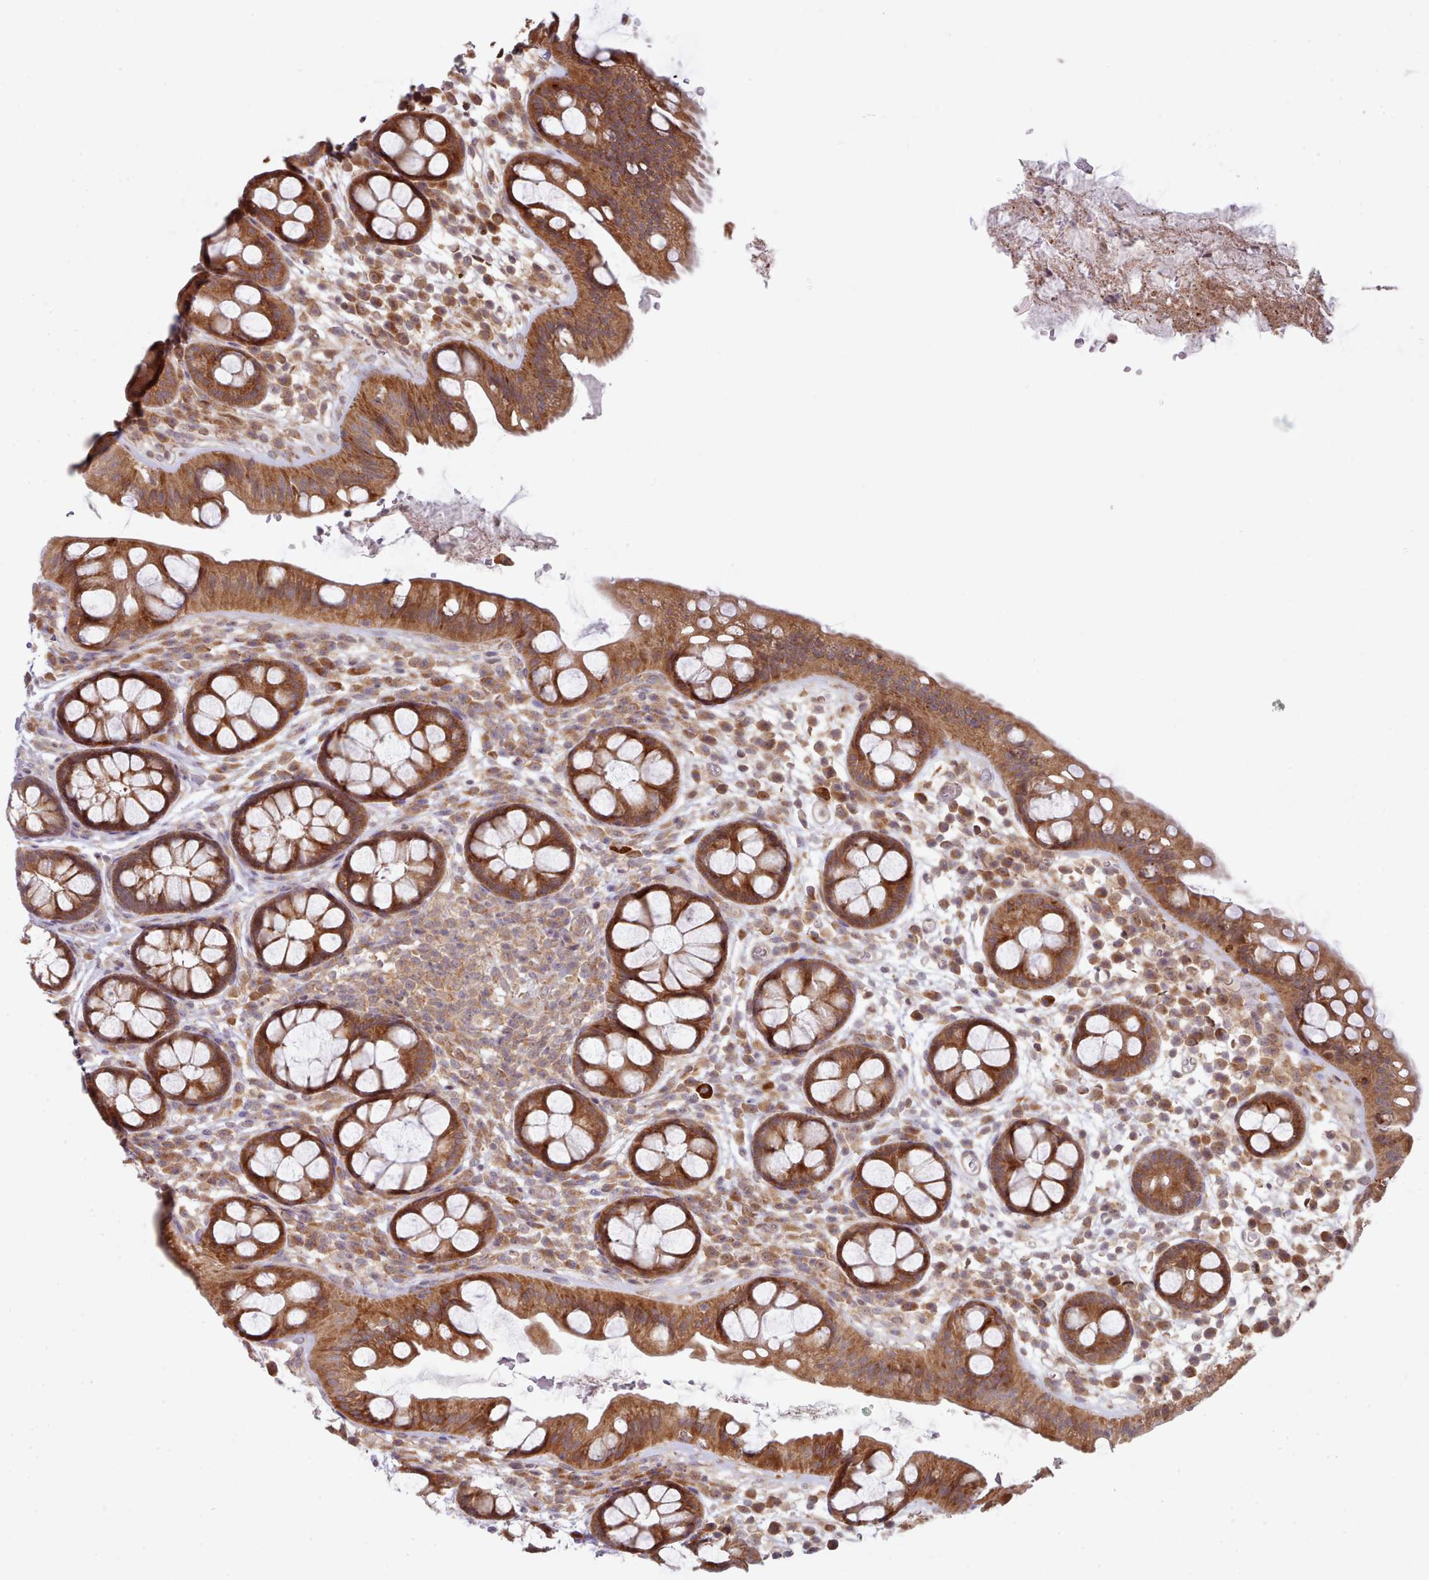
{"staining": {"intensity": "moderate", "quantity": ">75%", "location": "cytoplasmic/membranous"}, "tissue": "rectum", "cell_type": "Glandular cells", "image_type": "normal", "snomed": [{"axis": "morphology", "description": "Normal tissue, NOS"}, {"axis": "topography", "description": "Rectum"}, {"axis": "topography", "description": "Peripheral nerve tissue"}], "caption": "Immunohistochemistry of unremarkable rectum demonstrates medium levels of moderate cytoplasmic/membranous staining in about >75% of glandular cells.", "gene": "TRIM26", "patient": {"sex": "female", "age": 69}}